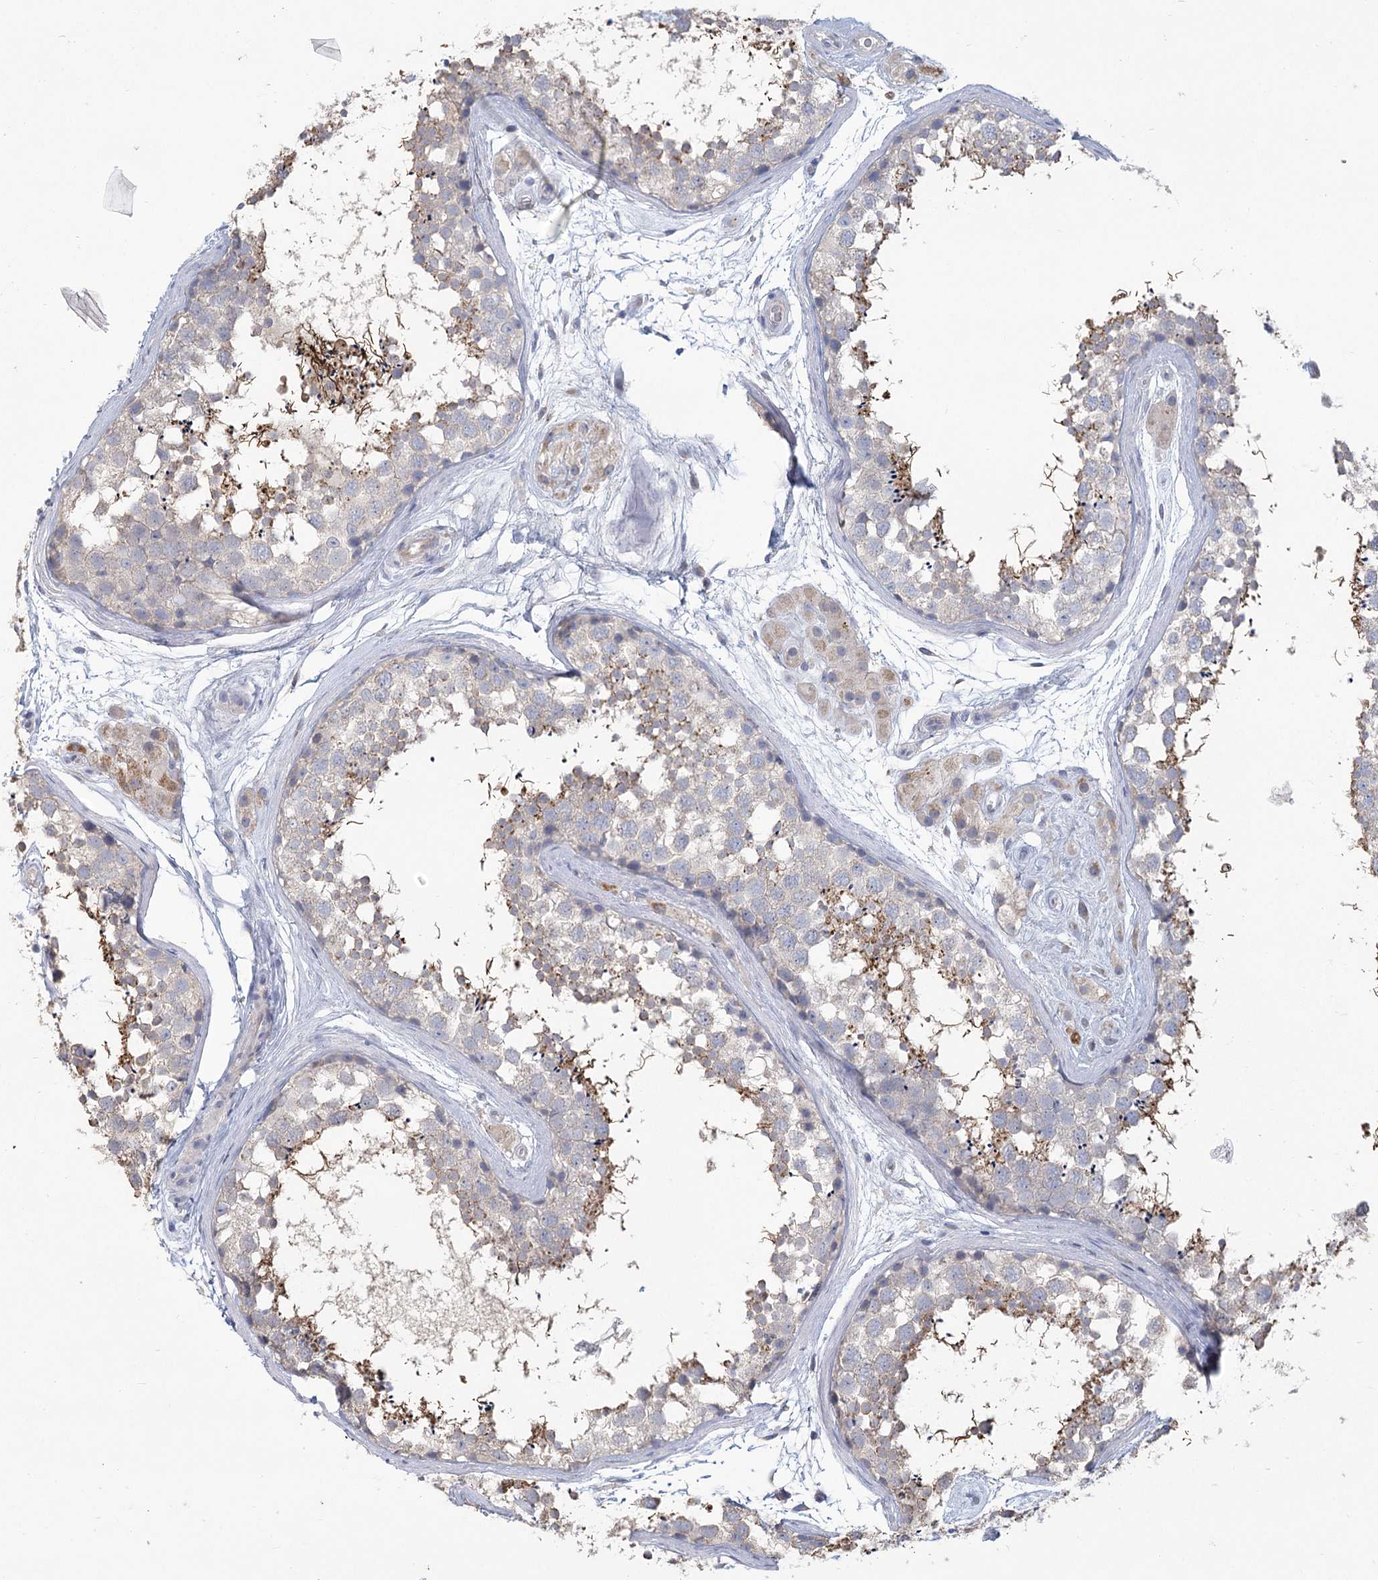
{"staining": {"intensity": "moderate", "quantity": "<25%", "location": "cytoplasmic/membranous"}, "tissue": "testis", "cell_type": "Cells in seminiferous ducts", "image_type": "normal", "snomed": [{"axis": "morphology", "description": "Normal tissue, NOS"}, {"axis": "topography", "description": "Testis"}], "caption": "Immunohistochemical staining of unremarkable testis demonstrates <25% levels of moderate cytoplasmic/membranous protein expression in about <25% of cells in seminiferous ducts.", "gene": "CNTLN", "patient": {"sex": "male", "age": 56}}